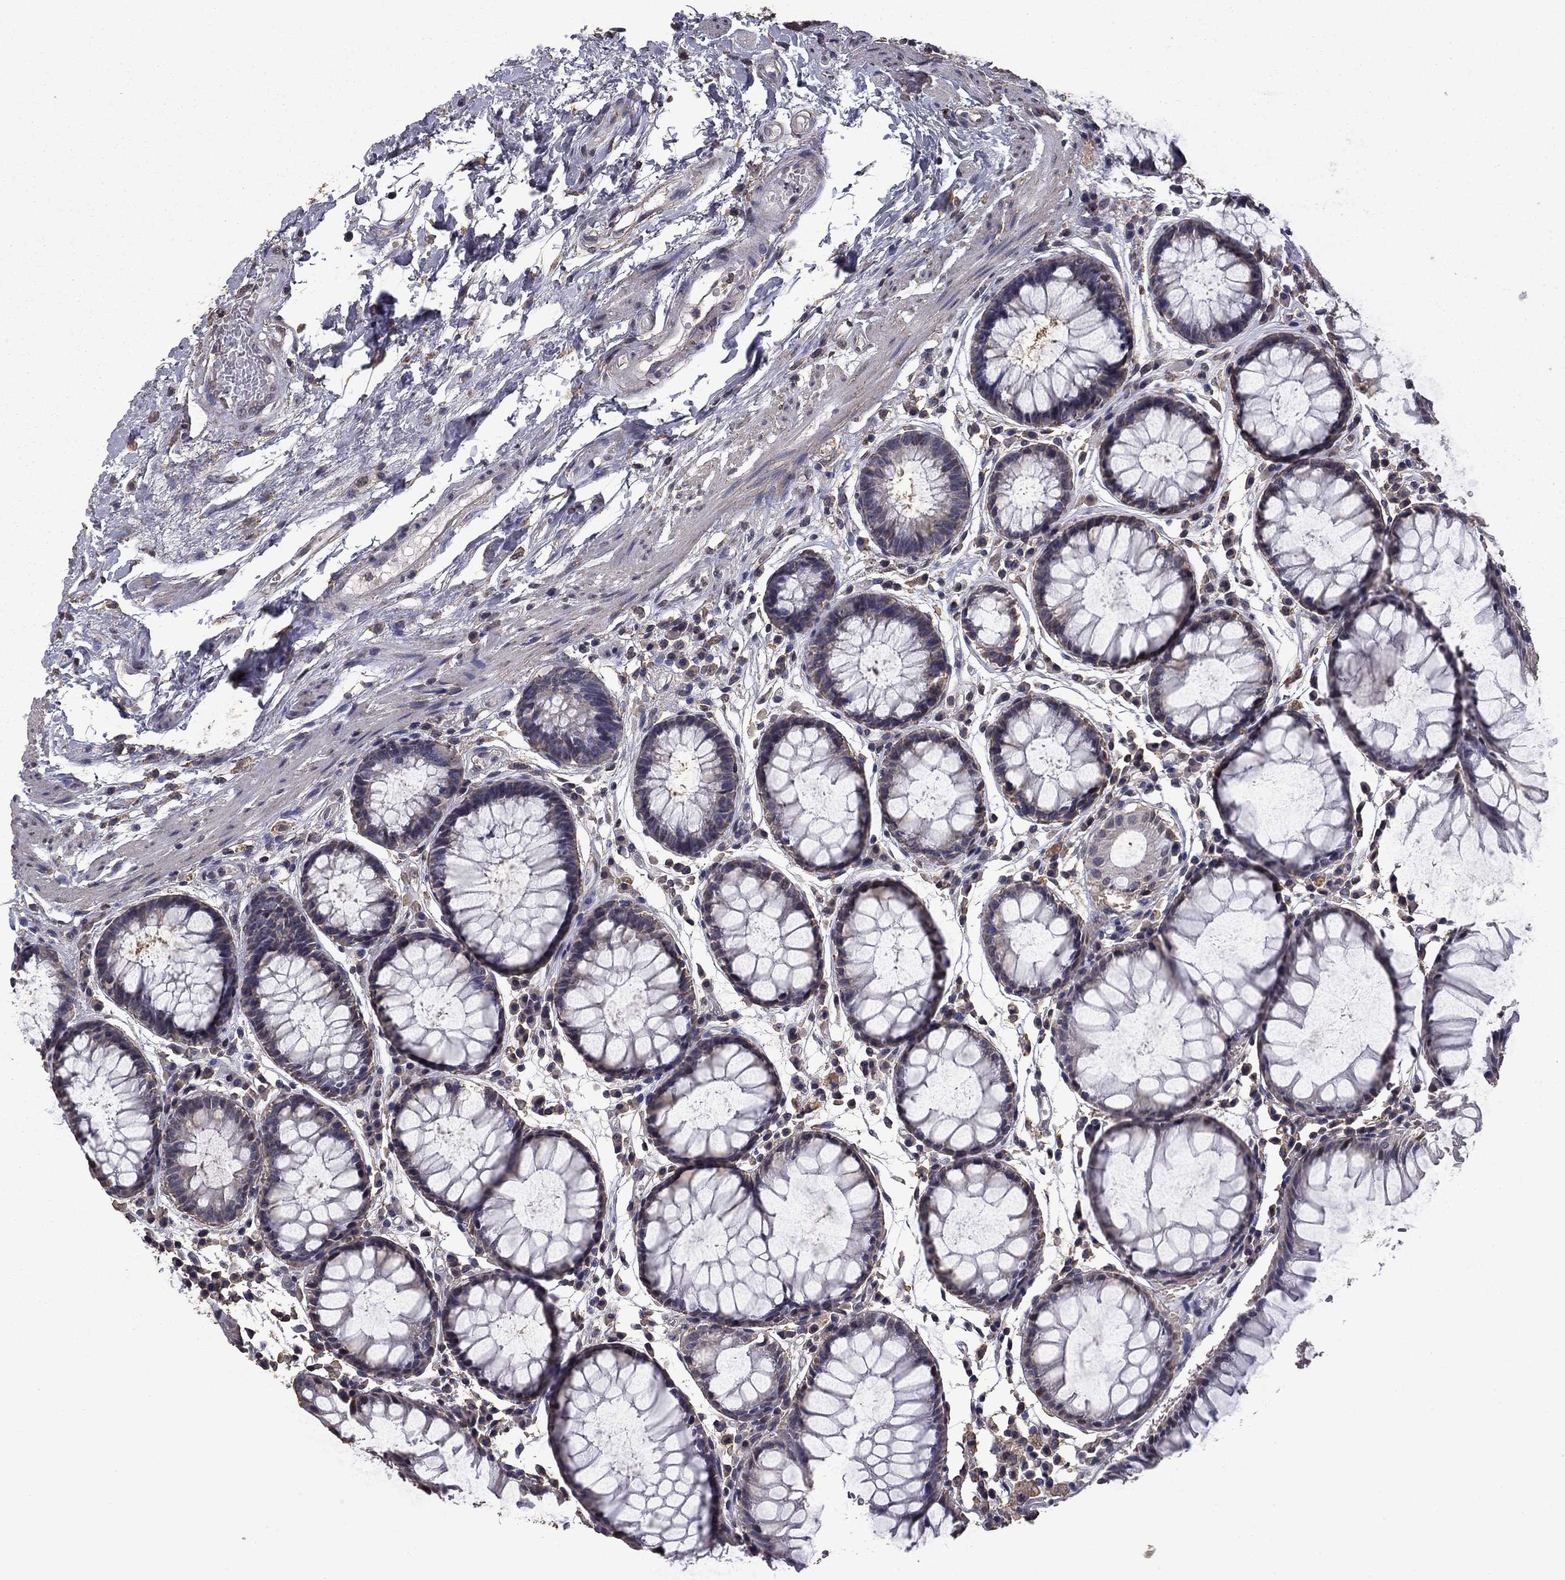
{"staining": {"intensity": "negative", "quantity": "none", "location": "none"}, "tissue": "rectum", "cell_type": "Glandular cells", "image_type": "normal", "snomed": [{"axis": "morphology", "description": "Normal tissue, NOS"}, {"axis": "topography", "description": "Rectum"}], "caption": "IHC micrograph of normal rectum: human rectum stained with DAB (3,3'-diaminobenzidine) demonstrates no significant protein positivity in glandular cells.", "gene": "MFAP3L", "patient": {"sex": "female", "age": 68}}